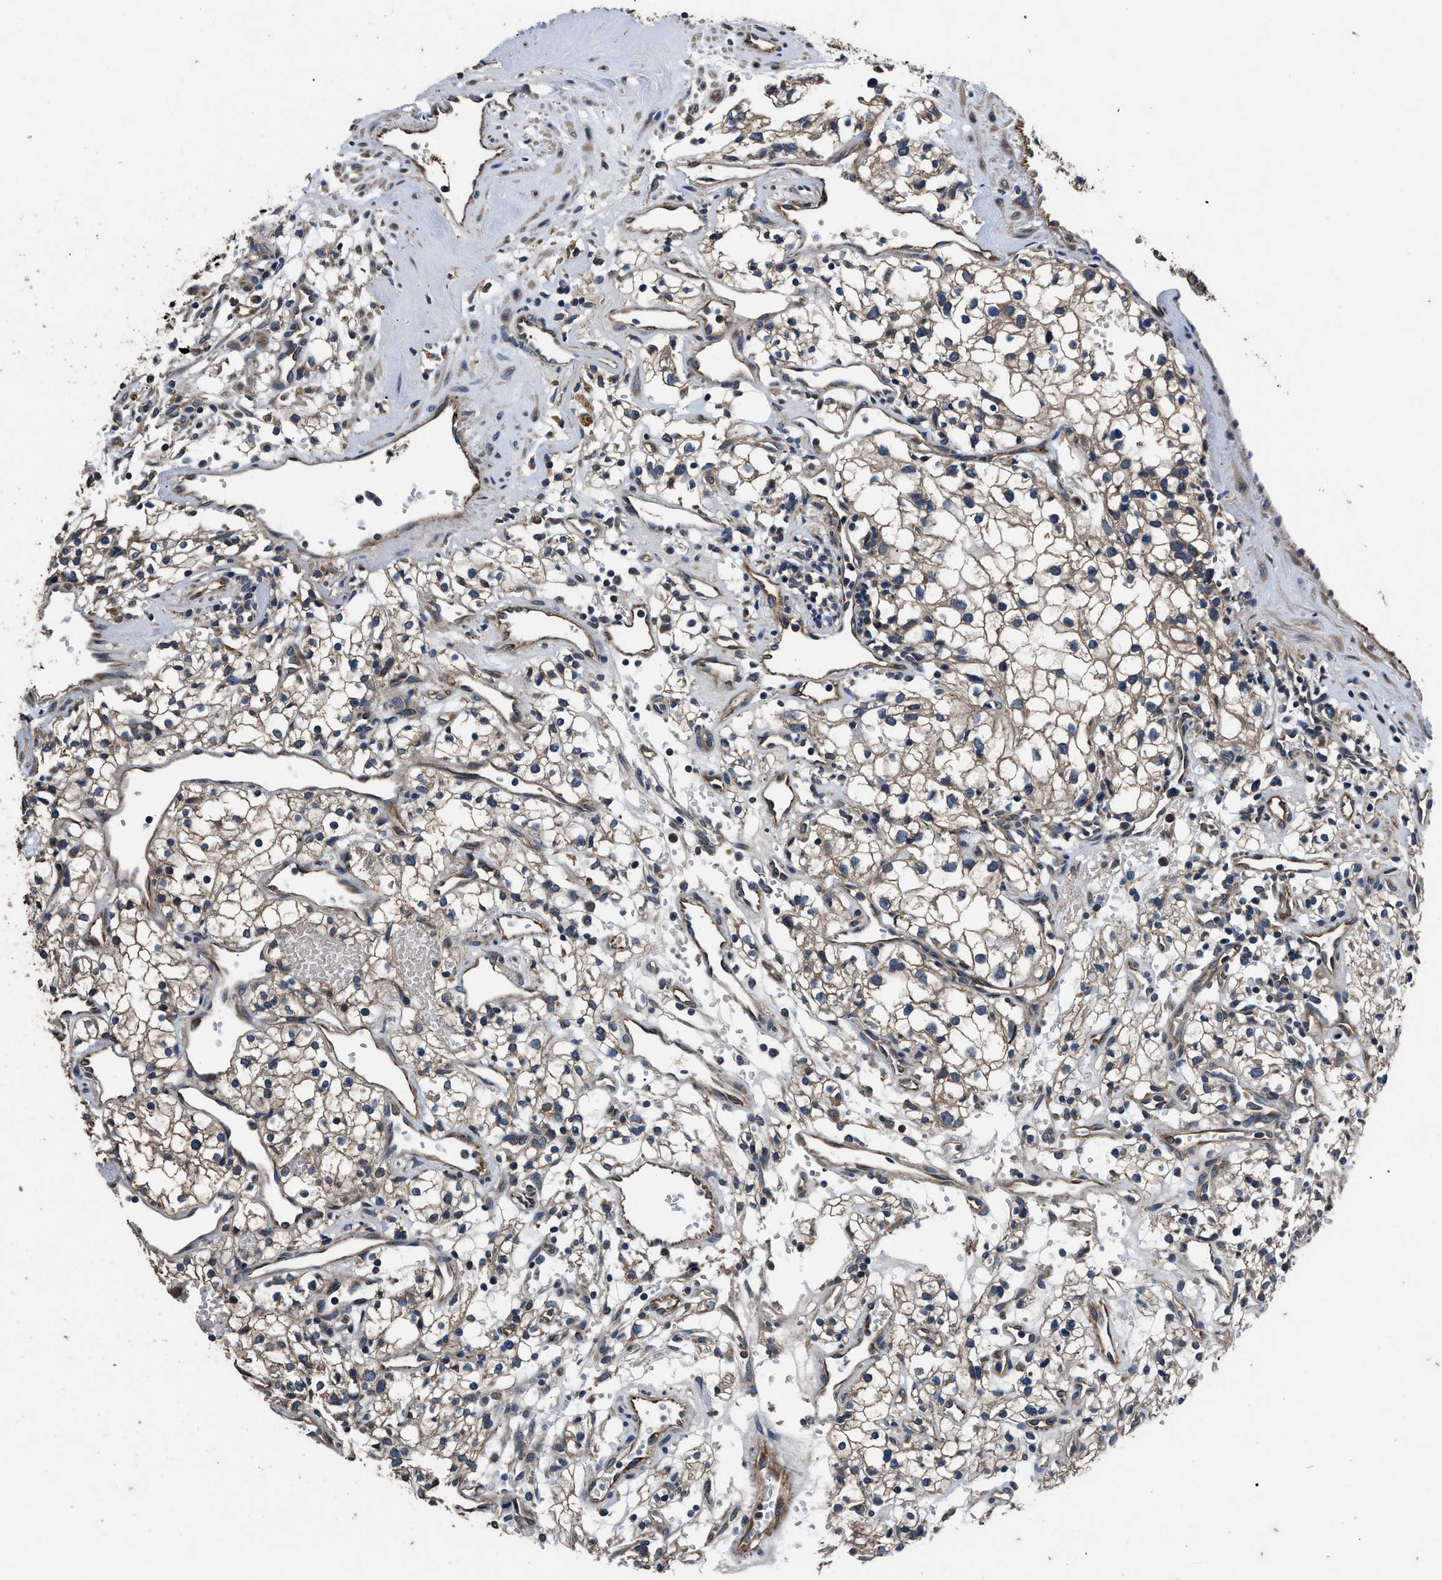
{"staining": {"intensity": "negative", "quantity": "none", "location": "none"}, "tissue": "renal cancer", "cell_type": "Tumor cells", "image_type": "cancer", "snomed": [{"axis": "morphology", "description": "Adenocarcinoma, NOS"}, {"axis": "topography", "description": "Kidney"}], "caption": "High power microscopy photomicrograph of an immunohistochemistry (IHC) photomicrograph of renal cancer (adenocarcinoma), revealing no significant staining in tumor cells.", "gene": "DHRS7B", "patient": {"sex": "male", "age": 59}}